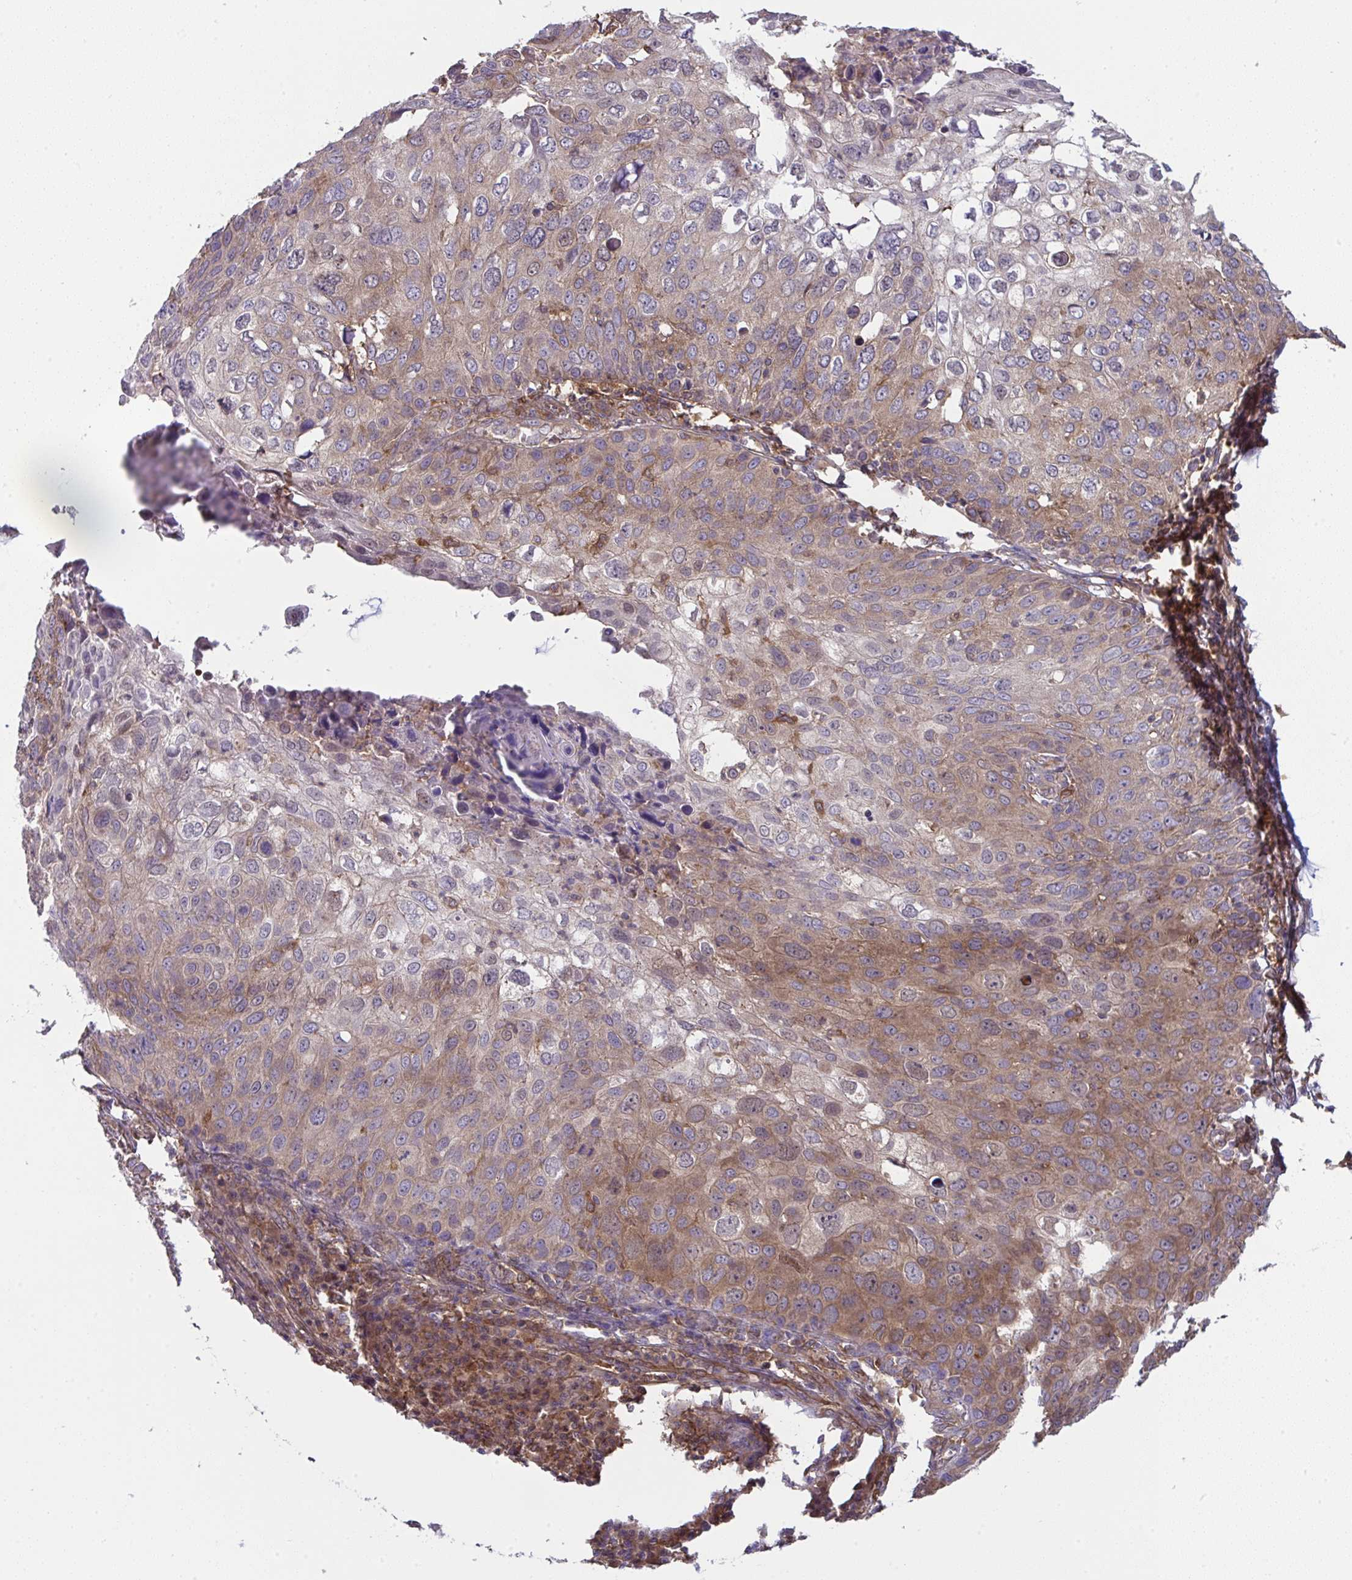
{"staining": {"intensity": "moderate", "quantity": "25%-75%", "location": "cytoplasmic/membranous,nuclear"}, "tissue": "skin cancer", "cell_type": "Tumor cells", "image_type": "cancer", "snomed": [{"axis": "morphology", "description": "Squamous cell carcinoma, NOS"}, {"axis": "topography", "description": "Skin"}], "caption": "The photomicrograph demonstrates staining of skin squamous cell carcinoma, revealing moderate cytoplasmic/membranous and nuclear protein staining (brown color) within tumor cells.", "gene": "ALDH16A1", "patient": {"sex": "male", "age": 87}}